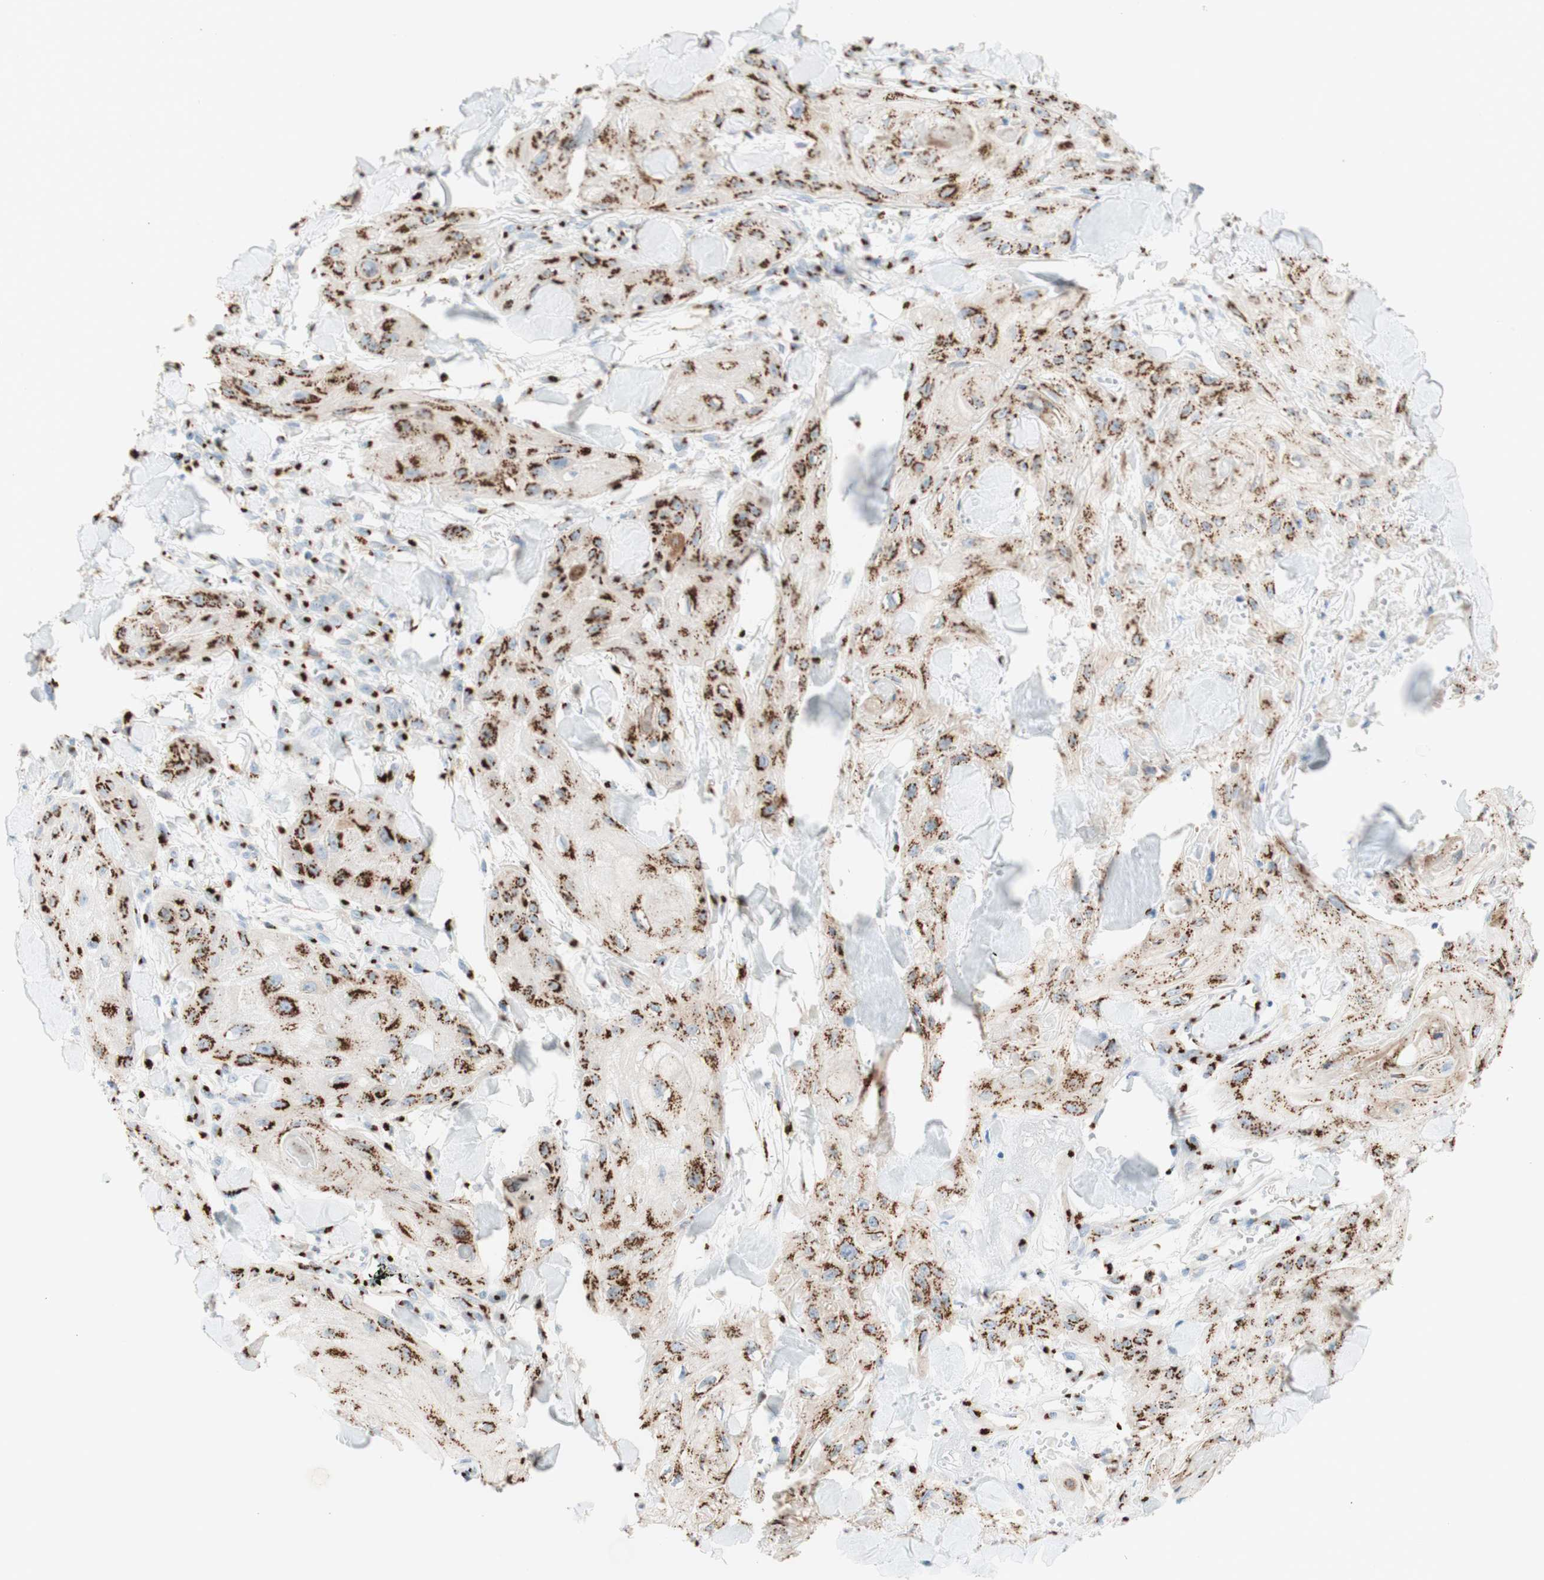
{"staining": {"intensity": "strong", "quantity": ">75%", "location": "cytoplasmic/membranous"}, "tissue": "skin cancer", "cell_type": "Tumor cells", "image_type": "cancer", "snomed": [{"axis": "morphology", "description": "Squamous cell carcinoma, NOS"}, {"axis": "topography", "description": "Skin"}], "caption": "This micrograph exhibits skin squamous cell carcinoma stained with immunohistochemistry to label a protein in brown. The cytoplasmic/membranous of tumor cells show strong positivity for the protein. Nuclei are counter-stained blue.", "gene": "GOLGB1", "patient": {"sex": "male", "age": 74}}